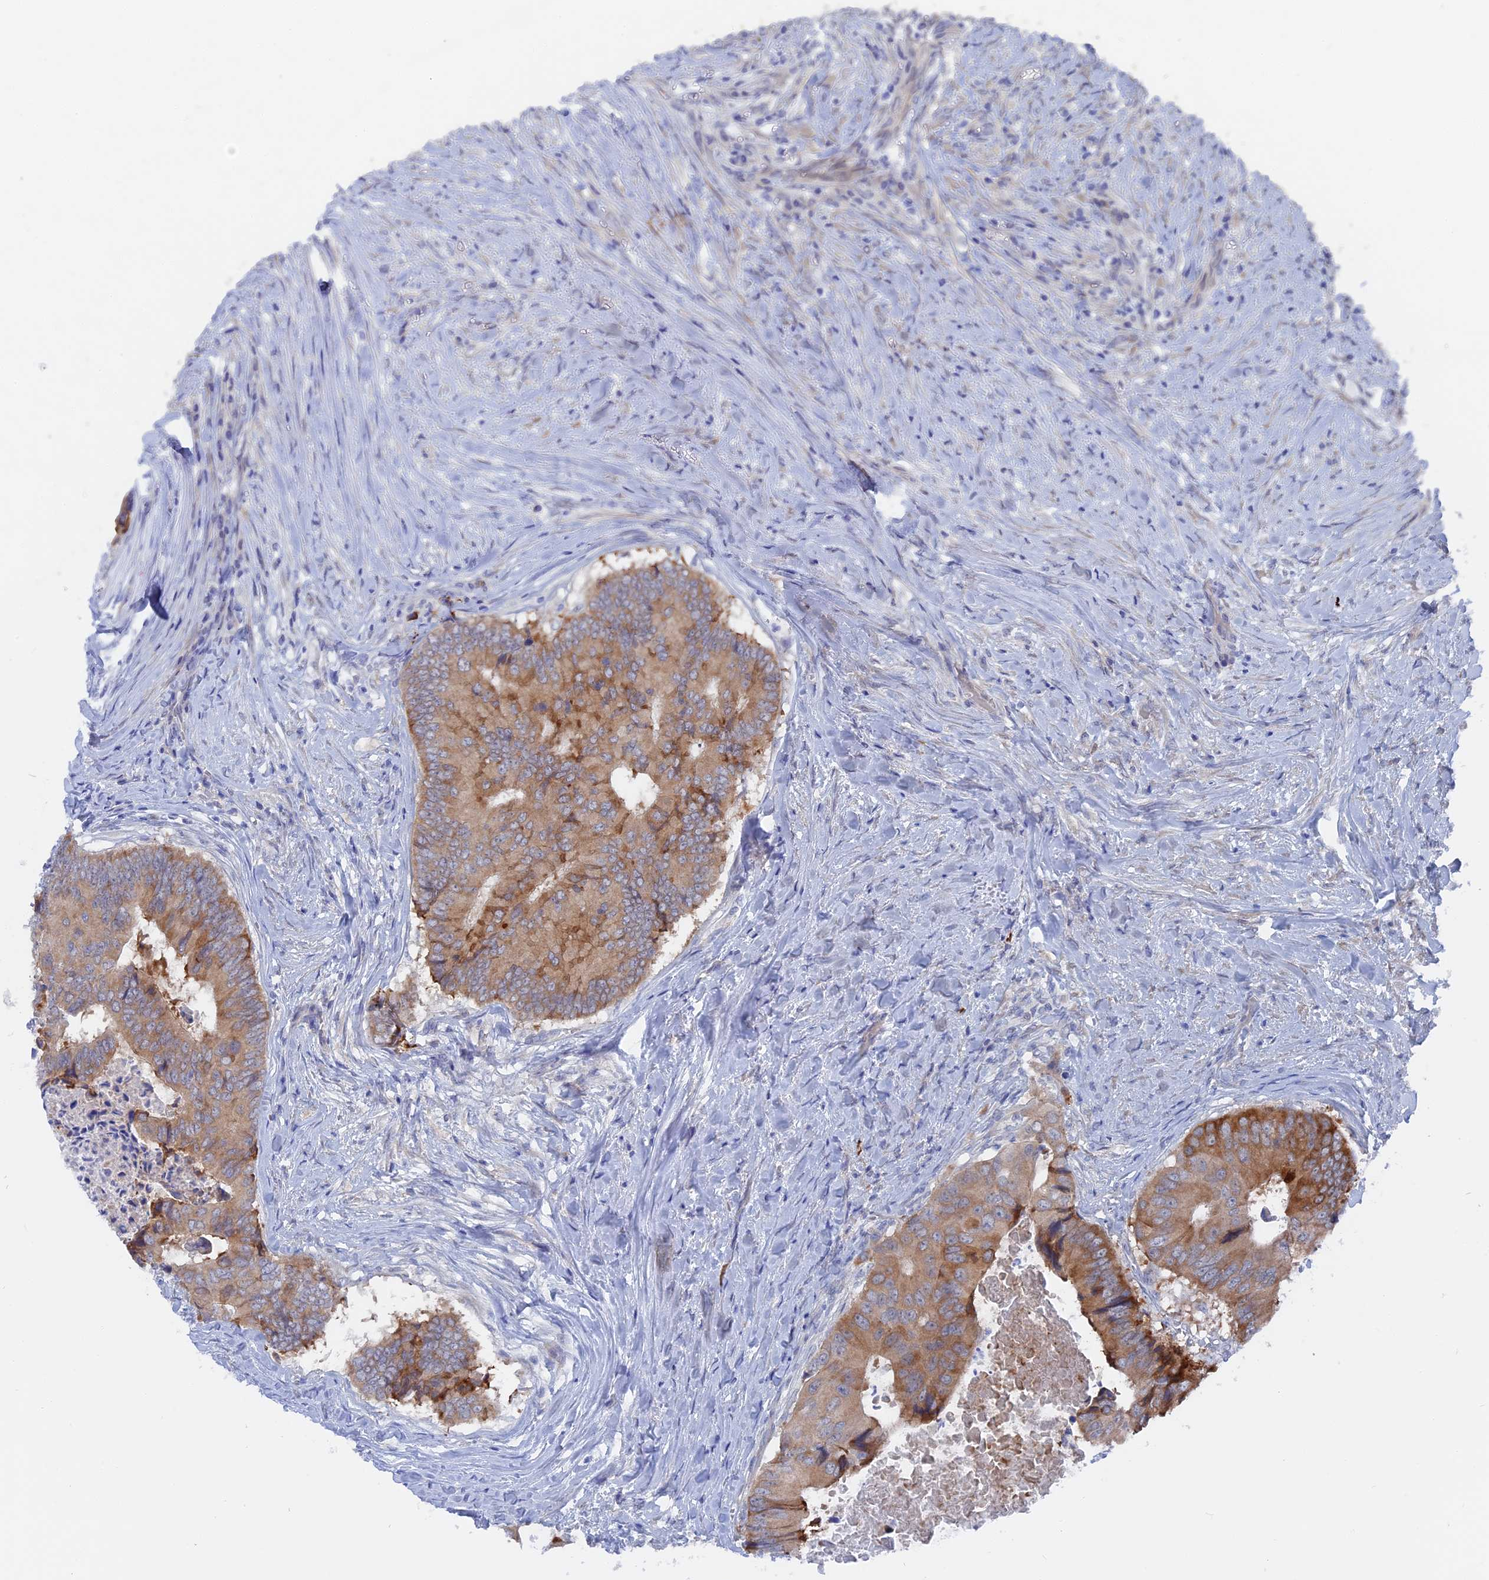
{"staining": {"intensity": "moderate", "quantity": ">75%", "location": "cytoplasmic/membranous"}, "tissue": "colorectal cancer", "cell_type": "Tumor cells", "image_type": "cancer", "snomed": [{"axis": "morphology", "description": "Adenocarcinoma, NOS"}, {"axis": "topography", "description": "Colon"}], "caption": "Immunohistochemistry photomicrograph of neoplastic tissue: human colorectal adenocarcinoma stained using immunohistochemistry reveals medium levels of moderate protein expression localized specifically in the cytoplasmic/membranous of tumor cells, appearing as a cytoplasmic/membranous brown color.", "gene": "DACT3", "patient": {"sex": "male", "age": 85}}